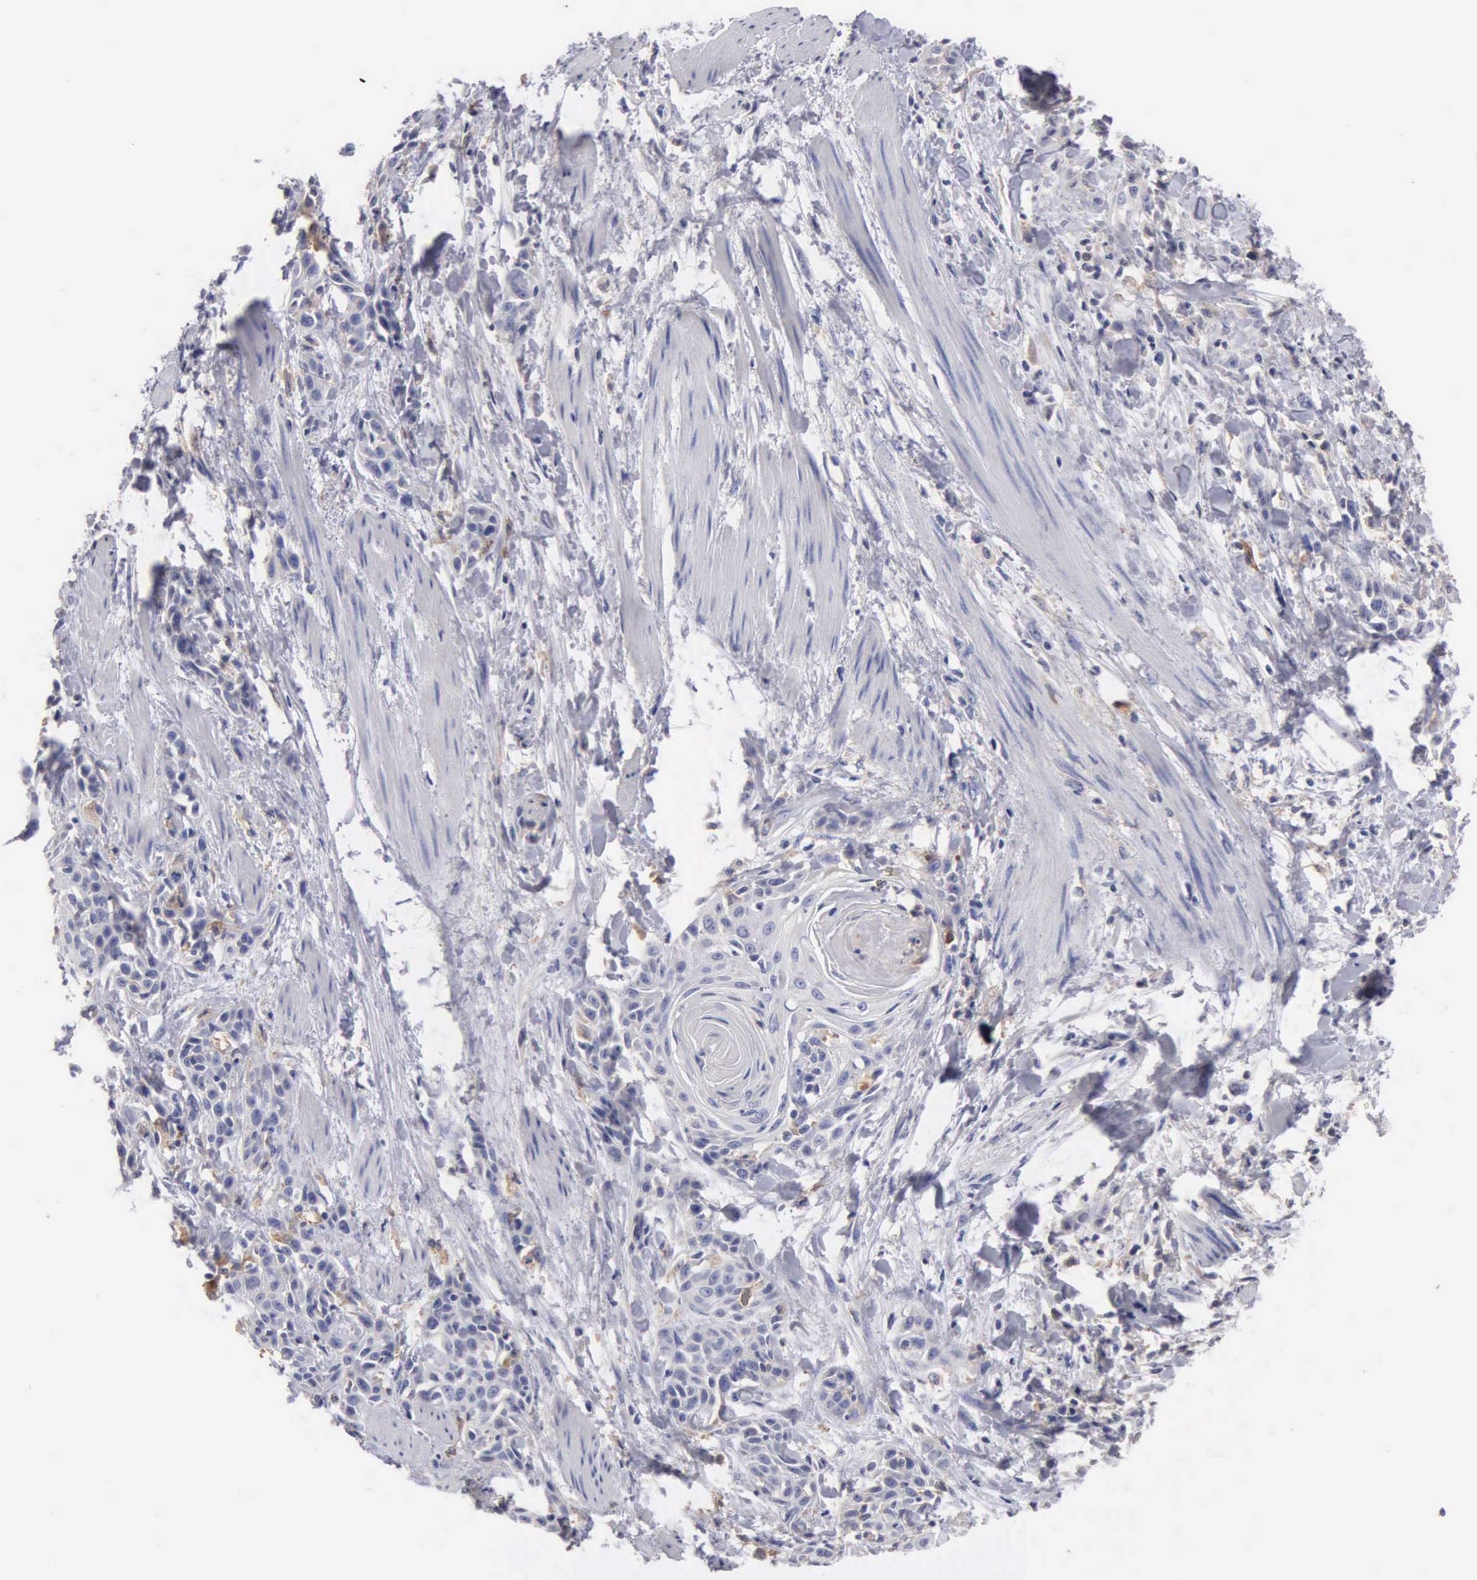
{"staining": {"intensity": "strong", "quantity": "25%-75%", "location": "cytoplasmic/membranous"}, "tissue": "skin cancer", "cell_type": "Tumor cells", "image_type": "cancer", "snomed": [{"axis": "morphology", "description": "Squamous cell carcinoma, NOS"}, {"axis": "topography", "description": "Skin"}, {"axis": "topography", "description": "Anal"}], "caption": "Brown immunohistochemical staining in human skin squamous cell carcinoma reveals strong cytoplasmic/membranous staining in about 25%-75% of tumor cells. (Stains: DAB in brown, nuclei in blue, Microscopy: brightfield microscopy at high magnification).", "gene": "PTGS2", "patient": {"sex": "male", "age": 64}}